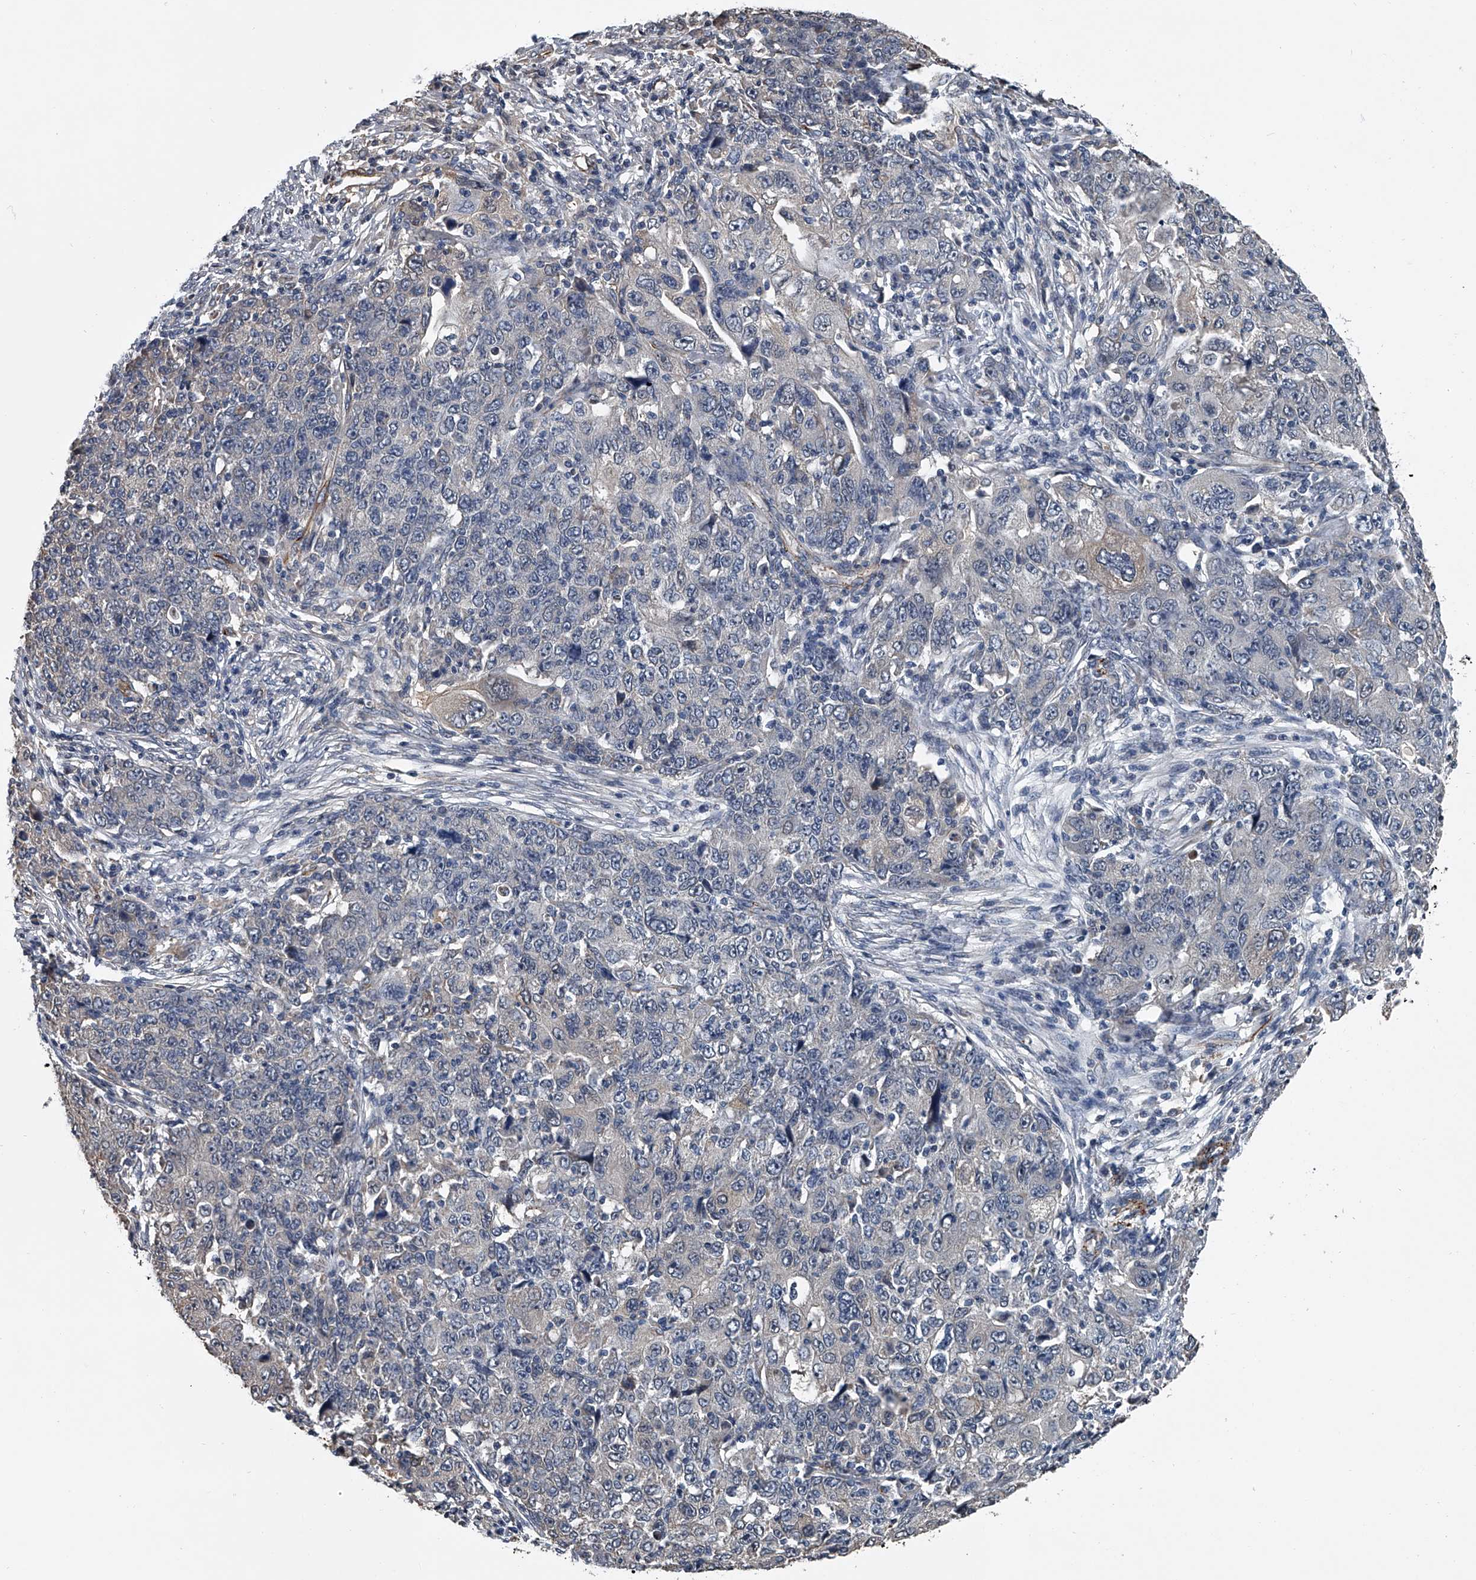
{"staining": {"intensity": "negative", "quantity": "none", "location": "none"}, "tissue": "ovarian cancer", "cell_type": "Tumor cells", "image_type": "cancer", "snomed": [{"axis": "morphology", "description": "Carcinoma, endometroid"}, {"axis": "topography", "description": "Ovary"}], "caption": "A photomicrograph of ovarian endometroid carcinoma stained for a protein shows no brown staining in tumor cells. The staining was performed using DAB (3,3'-diaminobenzidine) to visualize the protein expression in brown, while the nuclei were stained in blue with hematoxylin (Magnification: 20x).", "gene": "LDLRAD2", "patient": {"sex": "female", "age": 42}}